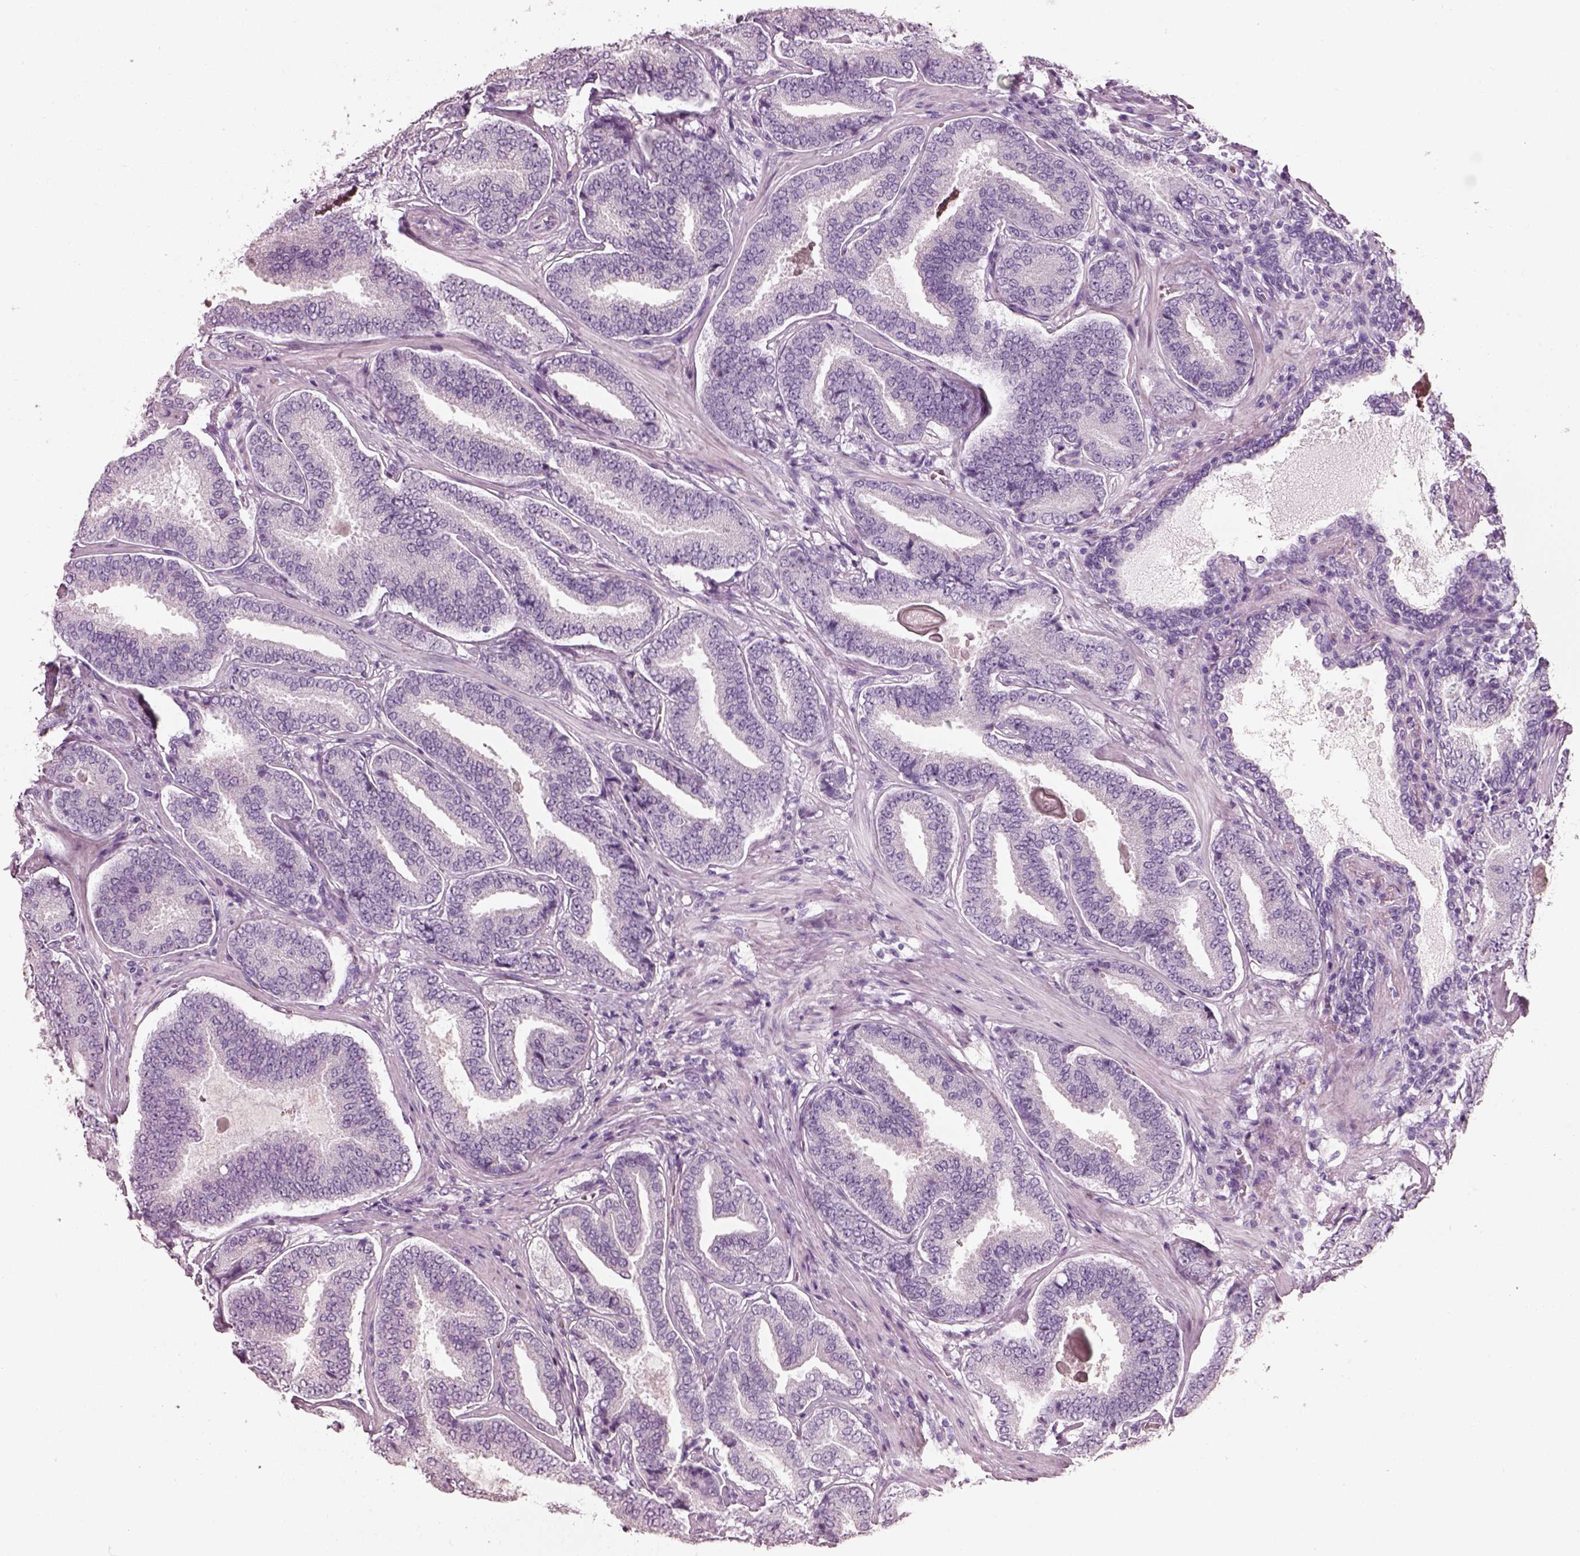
{"staining": {"intensity": "negative", "quantity": "none", "location": "none"}, "tissue": "prostate cancer", "cell_type": "Tumor cells", "image_type": "cancer", "snomed": [{"axis": "morphology", "description": "Adenocarcinoma, NOS"}, {"axis": "topography", "description": "Prostate"}], "caption": "The histopathology image displays no significant staining in tumor cells of prostate adenocarcinoma.", "gene": "PNOC", "patient": {"sex": "male", "age": 64}}